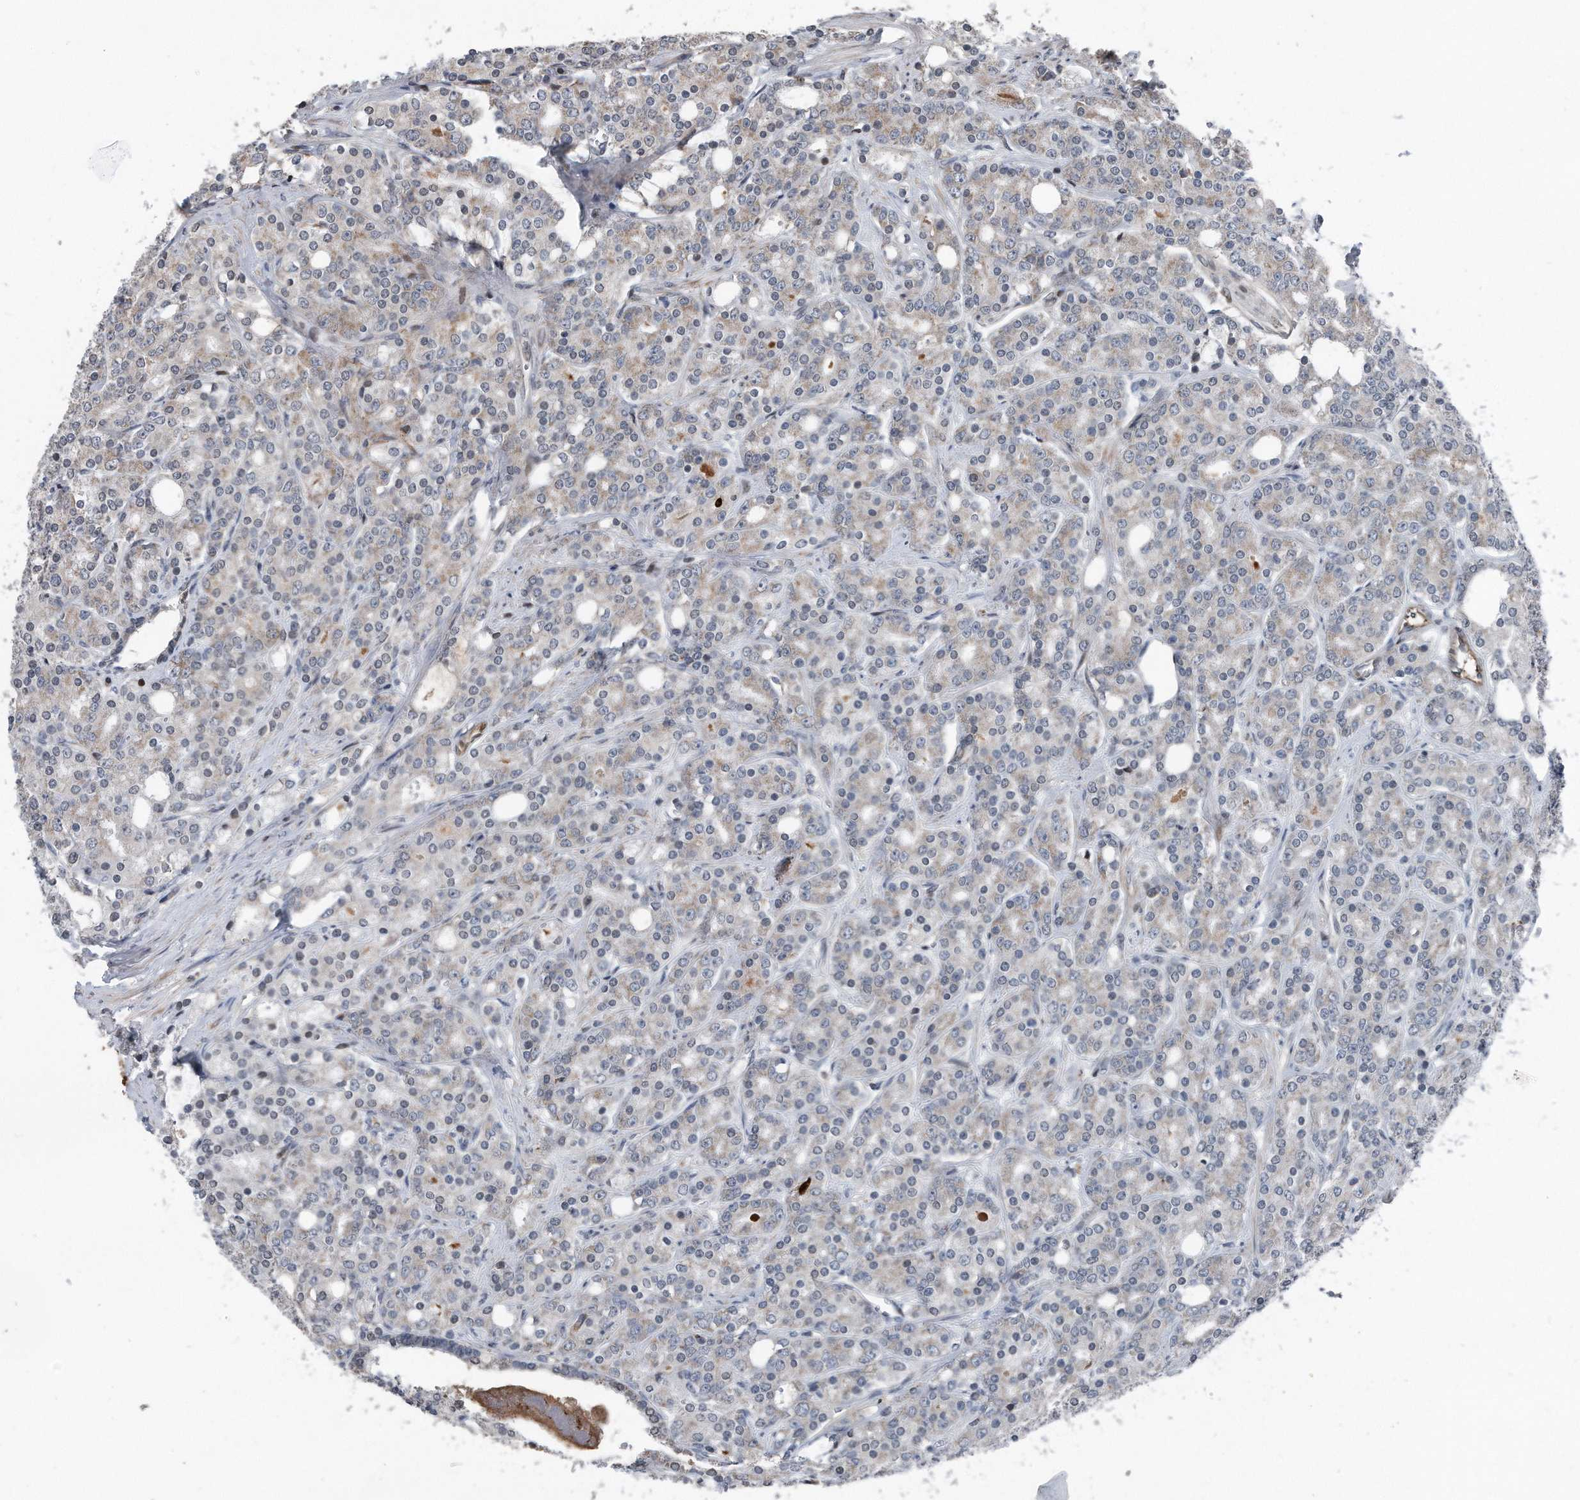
{"staining": {"intensity": "weak", "quantity": "<25%", "location": "cytoplasmic/membranous"}, "tissue": "prostate cancer", "cell_type": "Tumor cells", "image_type": "cancer", "snomed": [{"axis": "morphology", "description": "Adenocarcinoma, High grade"}, {"axis": "topography", "description": "Prostate"}], "caption": "The photomicrograph exhibits no significant positivity in tumor cells of prostate high-grade adenocarcinoma.", "gene": "DST", "patient": {"sex": "male", "age": 62}}